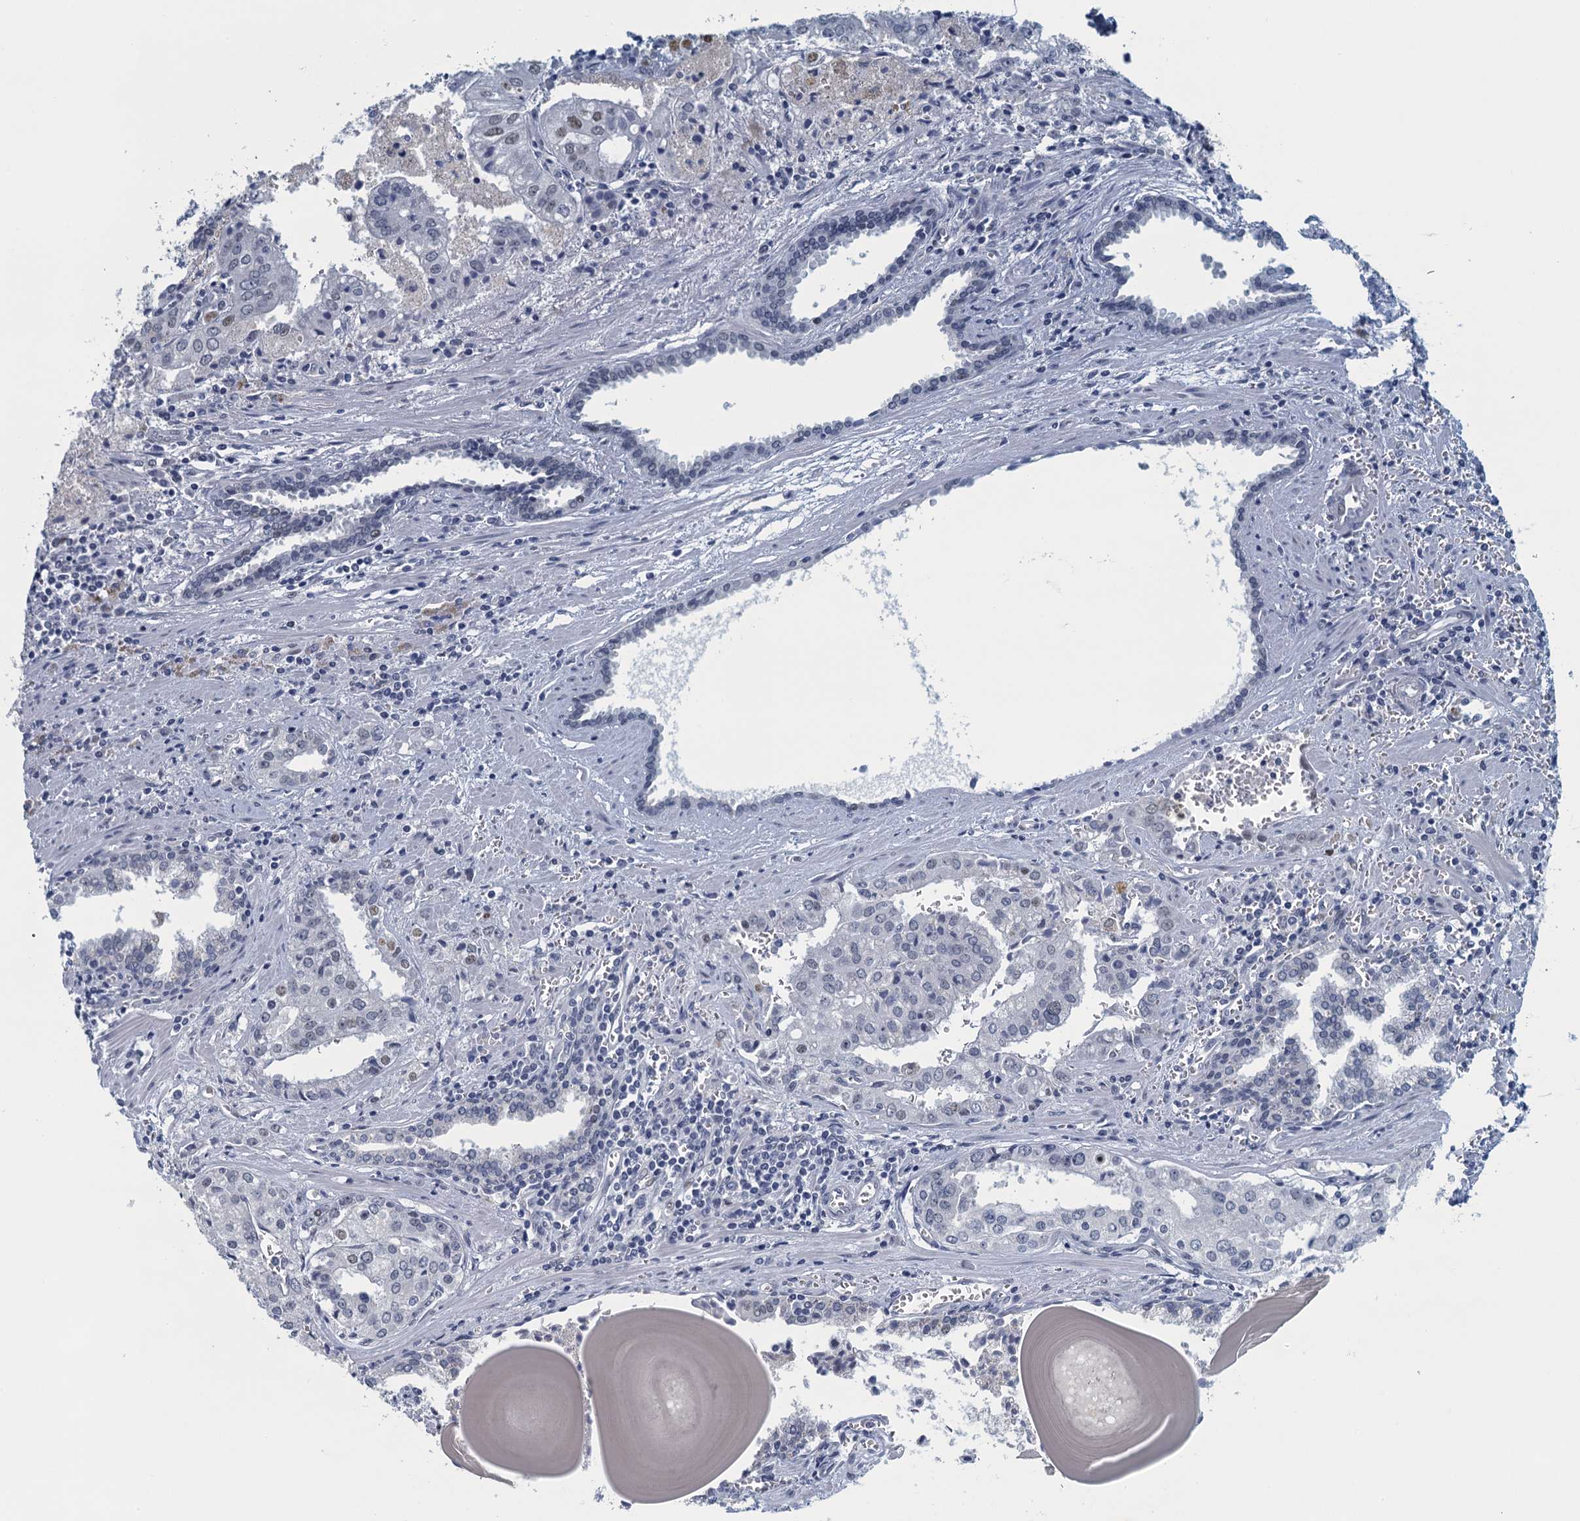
{"staining": {"intensity": "weak", "quantity": "<25%", "location": "nuclear"}, "tissue": "prostate cancer", "cell_type": "Tumor cells", "image_type": "cancer", "snomed": [{"axis": "morphology", "description": "Adenocarcinoma, High grade"}, {"axis": "topography", "description": "Prostate"}], "caption": "A photomicrograph of prostate cancer (high-grade adenocarcinoma) stained for a protein exhibits no brown staining in tumor cells. (Immunohistochemistry (ihc), brightfield microscopy, high magnification).", "gene": "TTLL9", "patient": {"sex": "male", "age": 68}}